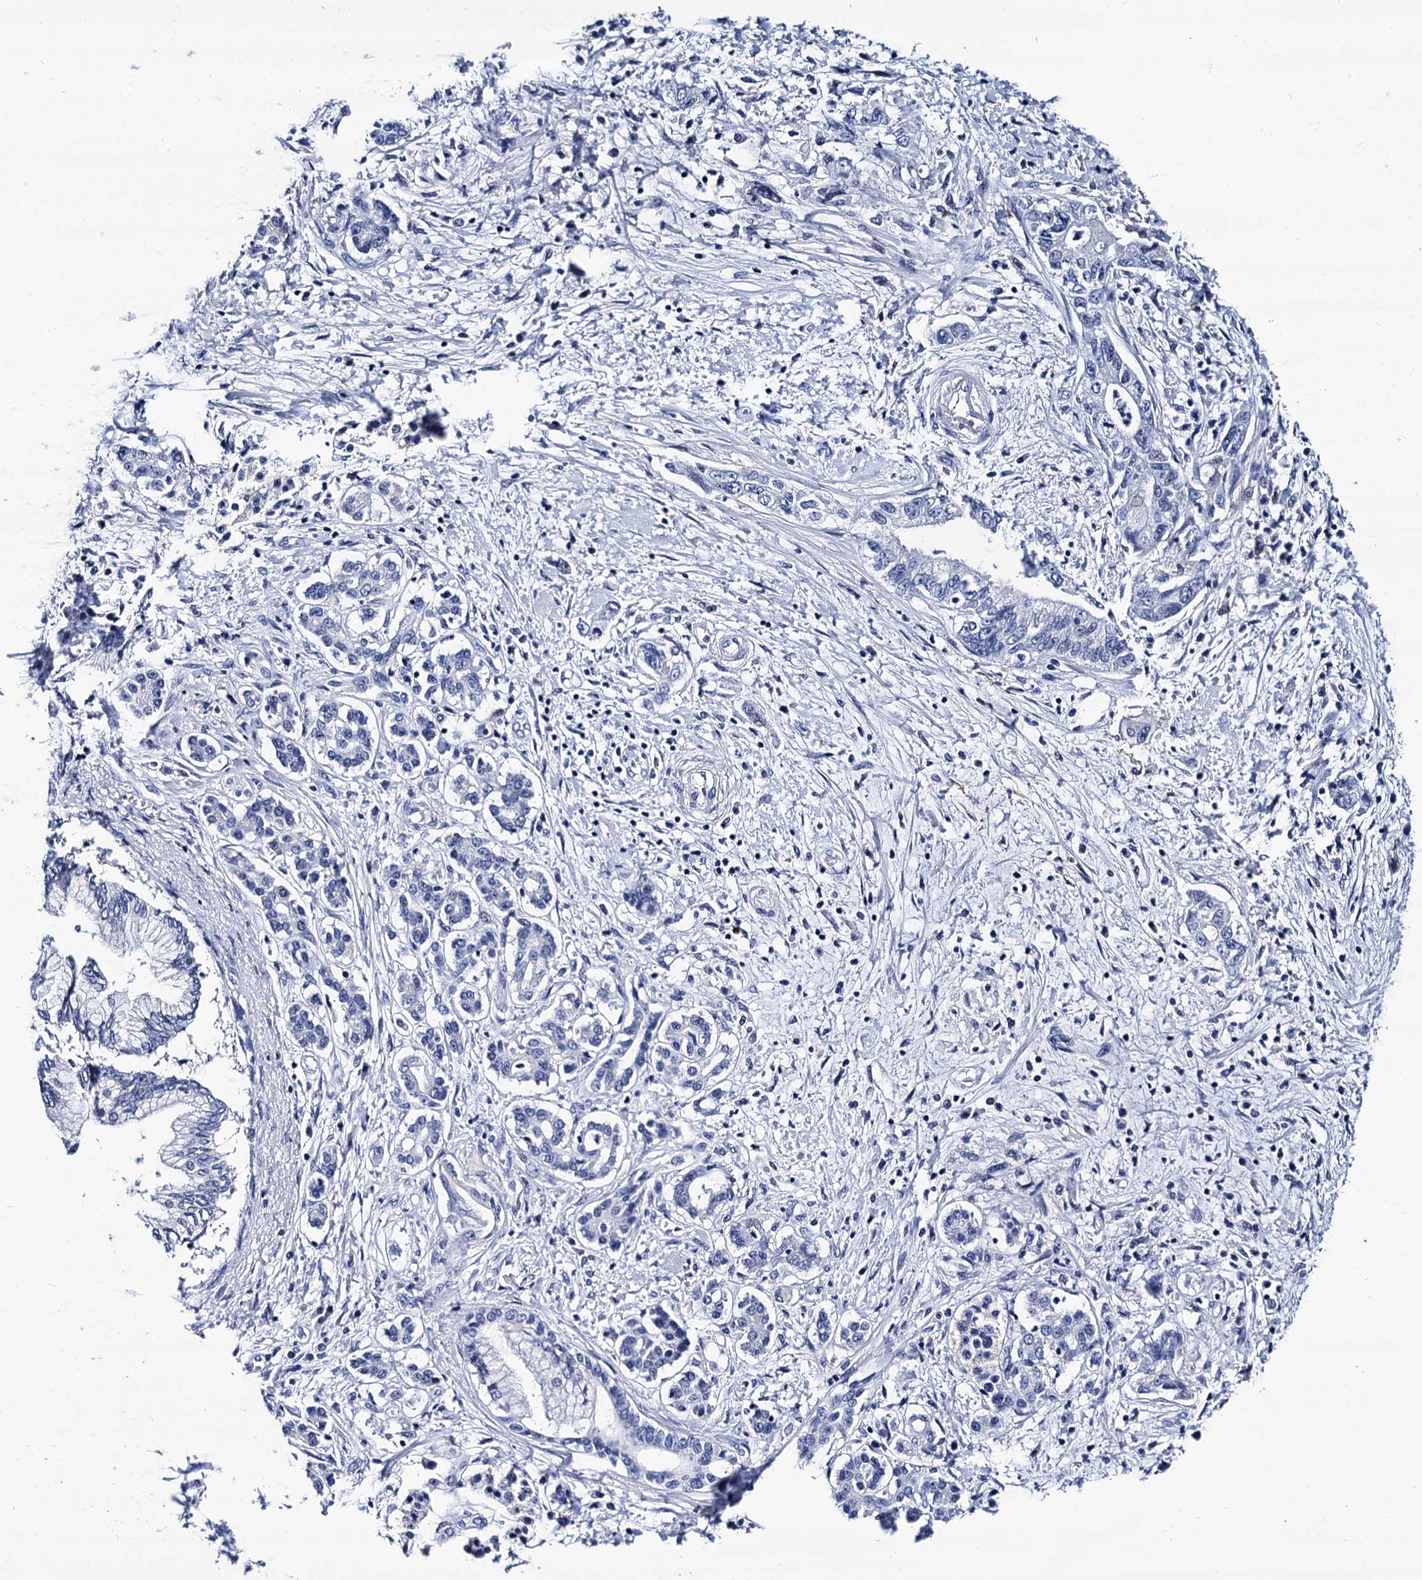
{"staining": {"intensity": "negative", "quantity": "none", "location": "none"}, "tissue": "pancreatic cancer", "cell_type": "Tumor cells", "image_type": "cancer", "snomed": [{"axis": "morphology", "description": "Adenocarcinoma, NOS"}, {"axis": "topography", "description": "Pancreas"}], "caption": "High magnification brightfield microscopy of pancreatic adenocarcinoma stained with DAB (3,3'-diaminobenzidine) (brown) and counterstained with hematoxylin (blue): tumor cells show no significant expression.", "gene": "LRRC30", "patient": {"sex": "female", "age": 73}}